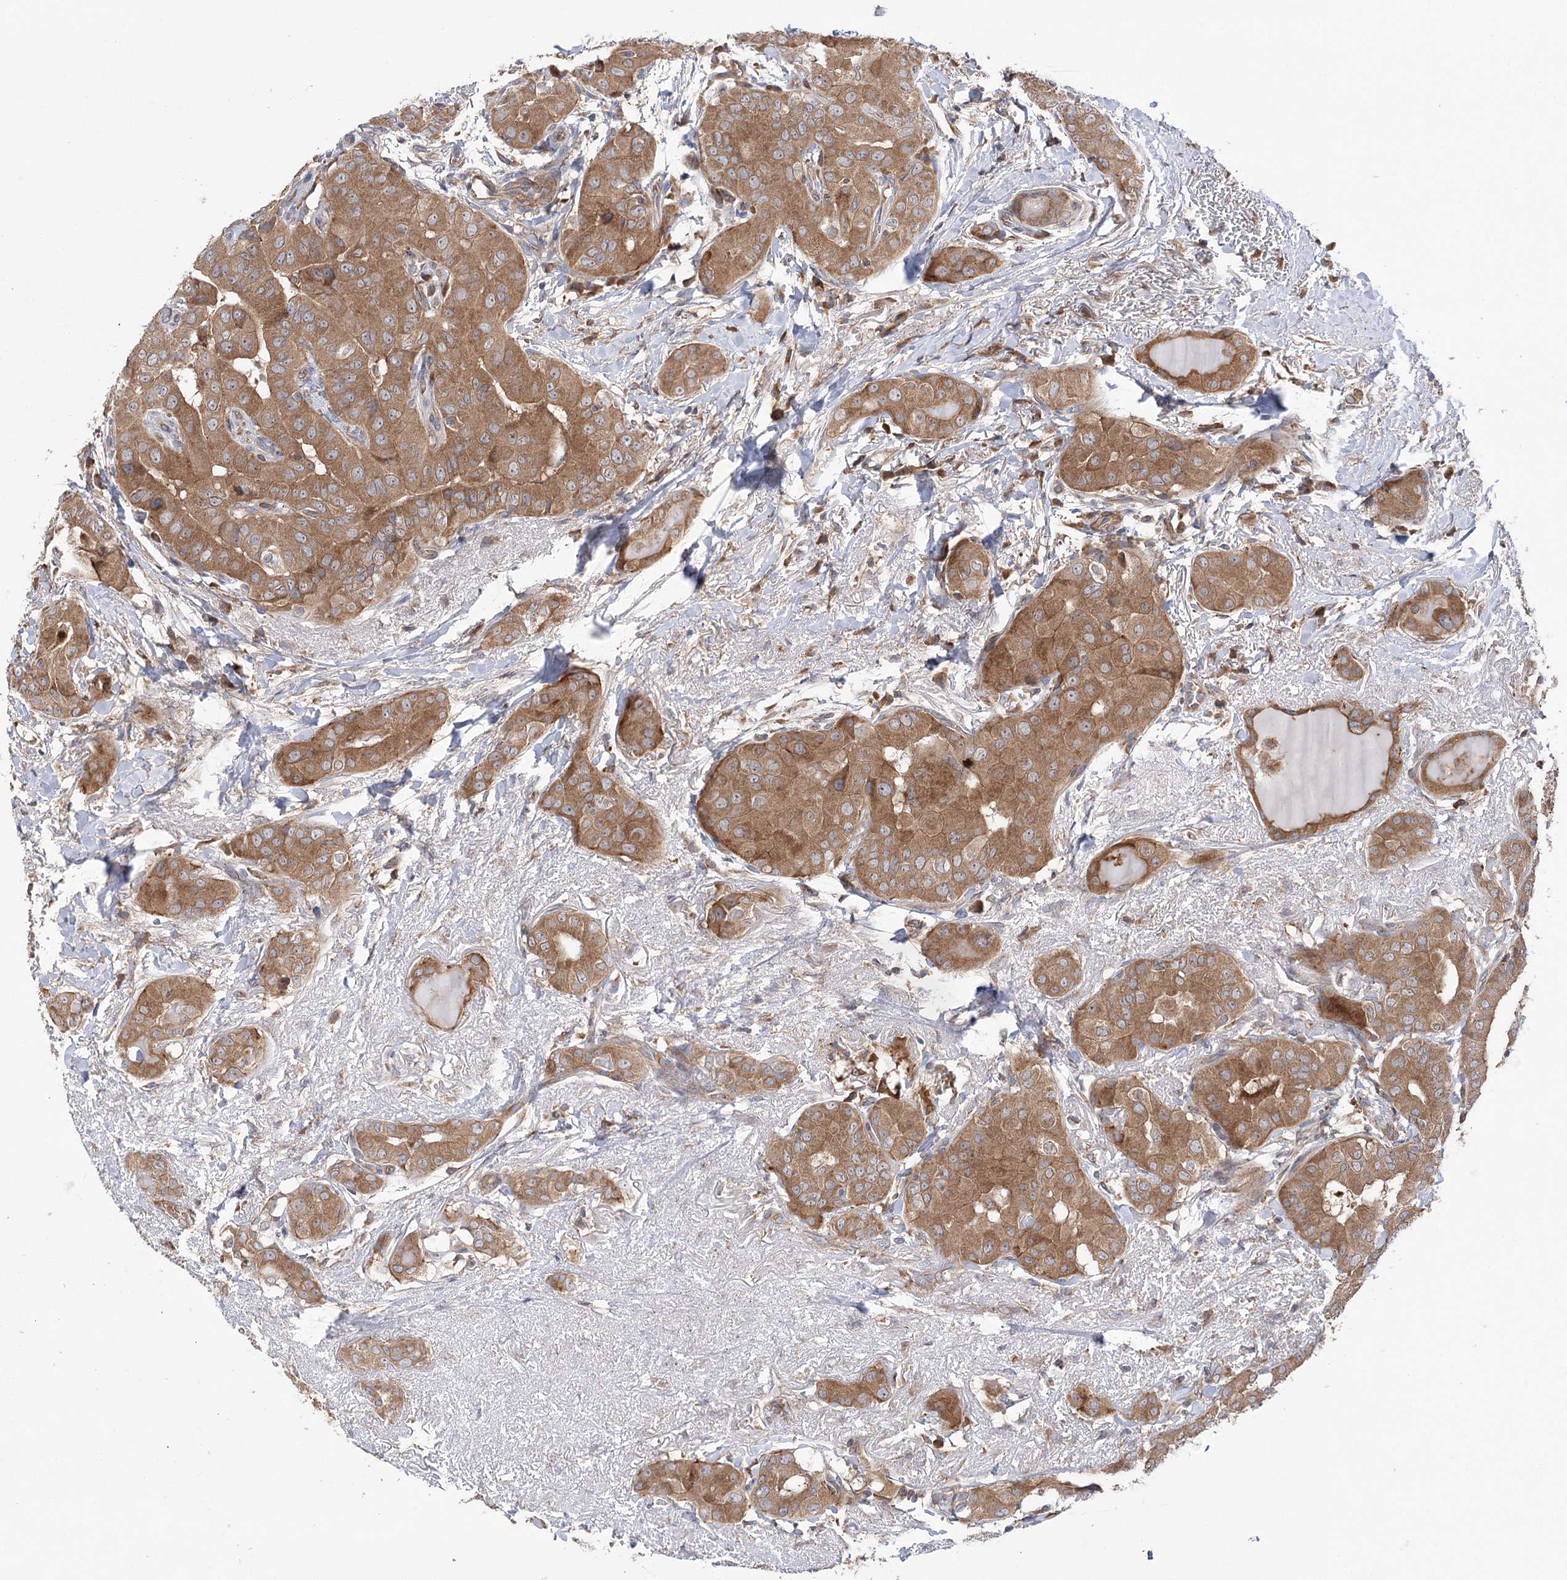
{"staining": {"intensity": "moderate", "quantity": ">75%", "location": "cytoplasmic/membranous"}, "tissue": "thyroid cancer", "cell_type": "Tumor cells", "image_type": "cancer", "snomed": [{"axis": "morphology", "description": "Papillary adenocarcinoma, NOS"}, {"axis": "topography", "description": "Thyroid gland"}], "caption": "Immunohistochemistry (IHC) micrograph of human thyroid papillary adenocarcinoma stained for a protein (brown), which exhibits medium levels of moderate cytoplasmic/membranous positivity in approximately >75% of tumor cells.", "gene": "VPS37B", "patient": {"sex": "male", "age": 33}}